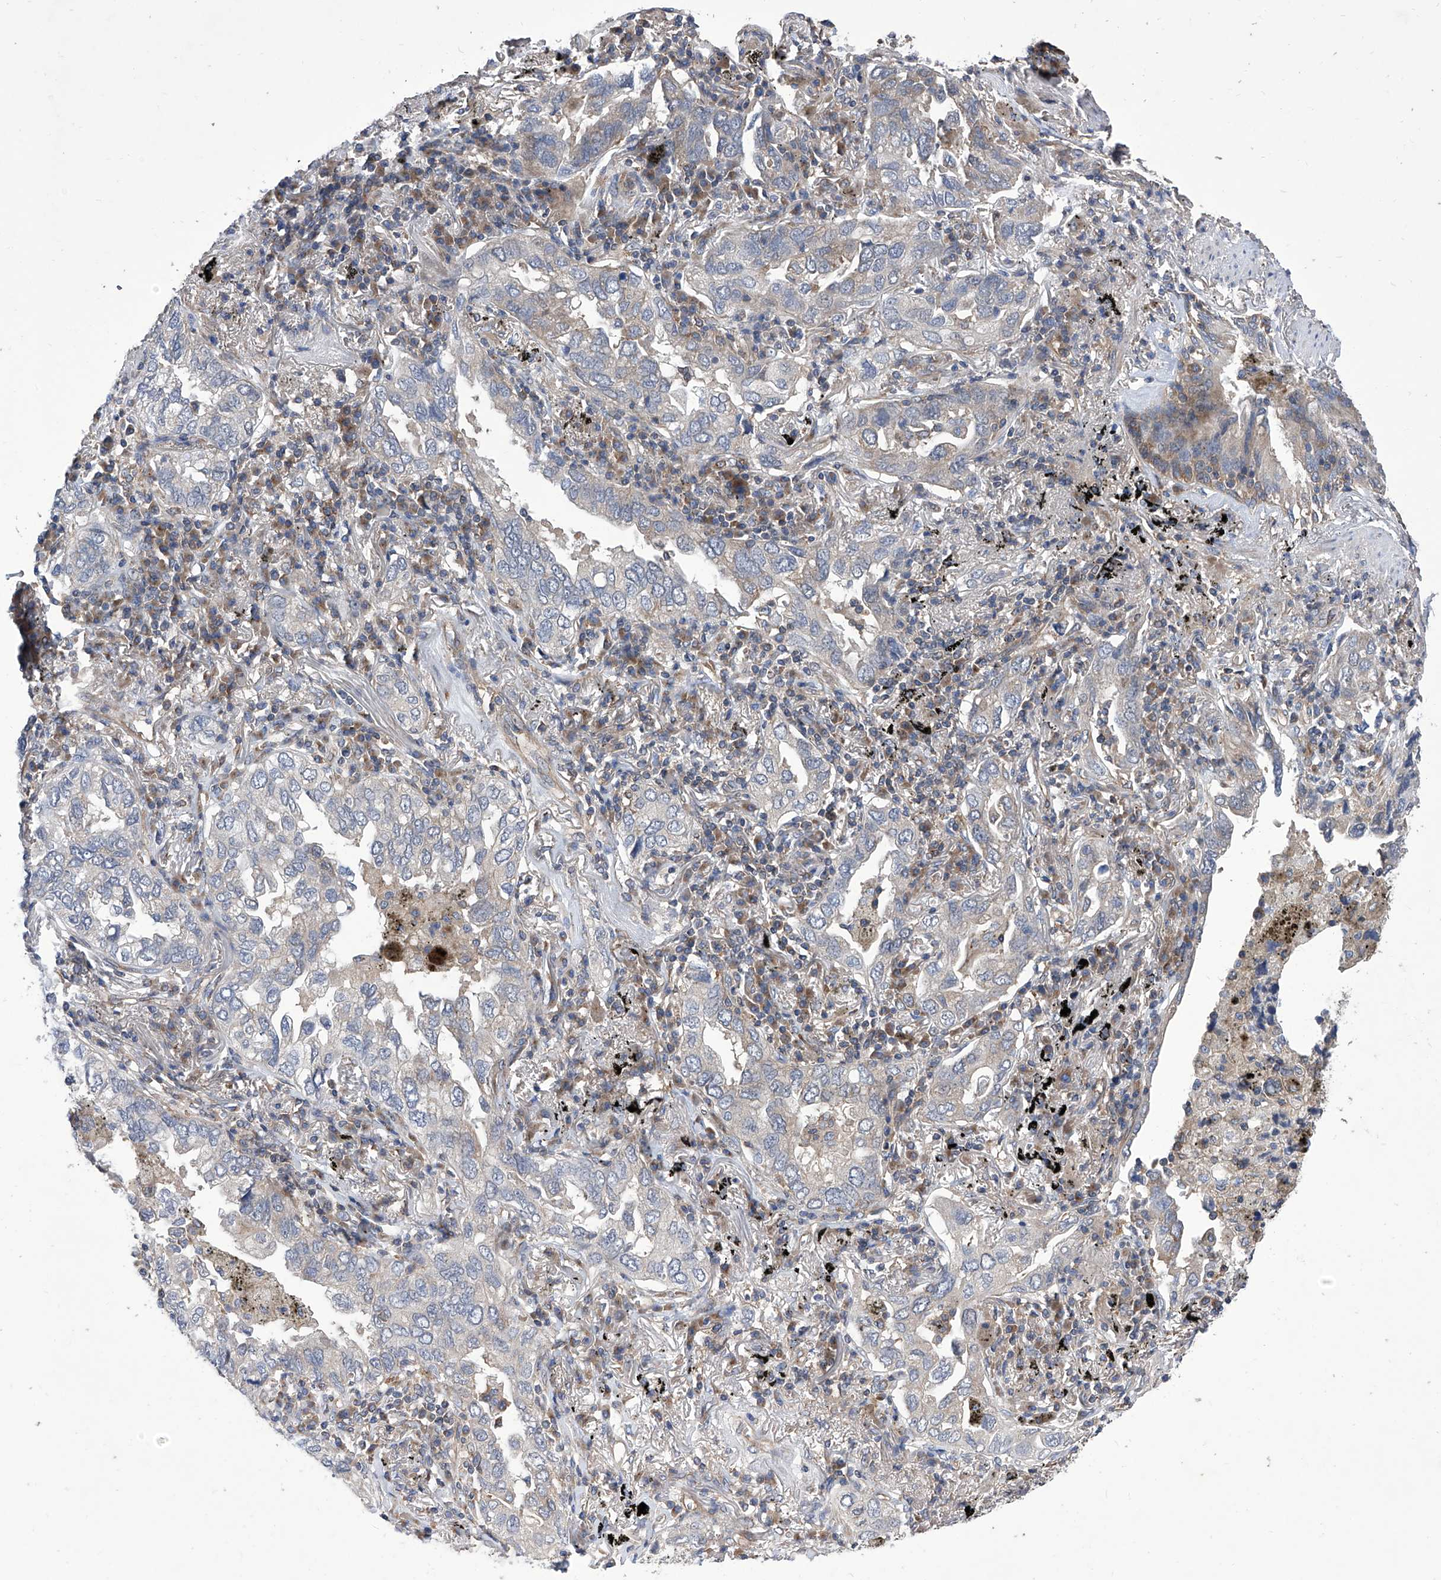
{"staining": {"intensity": "negative", "quantity": "none", "location": "none"}, "tissue": "lung cancer", "cell_type": "Tumor cells", "image_type": "cancer", "snomed": [{"axis": "morphology", "description": "Adenocarcinoma, NOS"}, {"axis": "topography", "description": "Lung"}], "caption": "High power microscopy micrograph of an immunohistochemistry histopathology image of lung adenocarcinoma, revealing no significant positivity in tumor cells.", "gene": "TJAP1", "patient": {"sex": "male", "age": 65}}